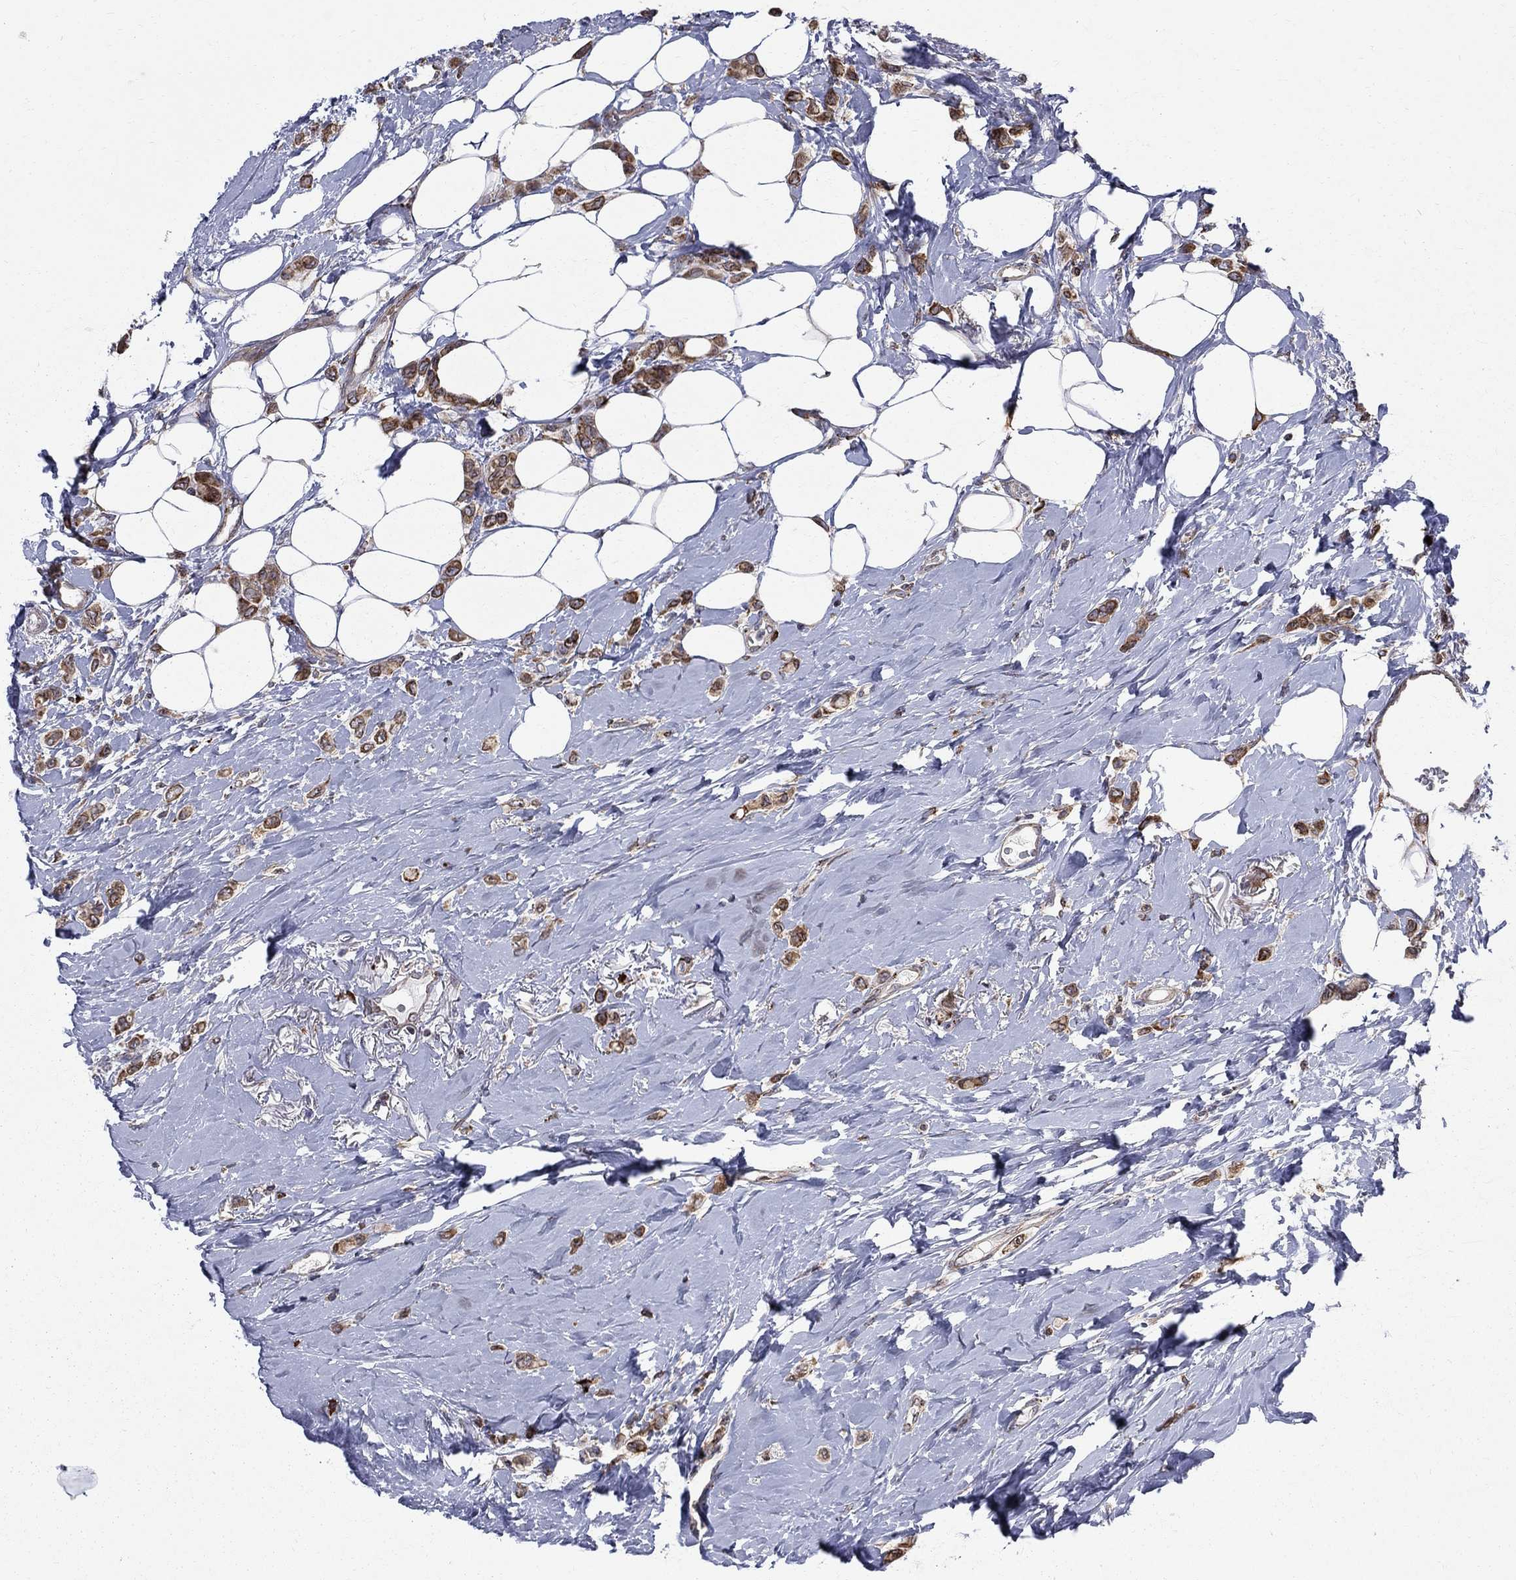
{"staining": {"intensity": "strong", "quantity": "25%-75%", "location": "cytoplasmic/membranous"}, "tissue": "breast cancer", "cell_type": "Tumor cells", "image_type": "cancer", "snomed": [{"axis": "morphology", "description": "Lobular carcinoma"}, {"axis": "topography", "description": "Breast"}], "caption": "Protein expression analysis of breast cancer (lobular carcinoma) demonstrates strong cytoplasmic/membranous expression in about 25%-75% of tumor cells. (Brightfield microscopy of DAB IHC at high magnification).", "gene": "CAB39L", "patient": {"sex": "female", "age": 66}}